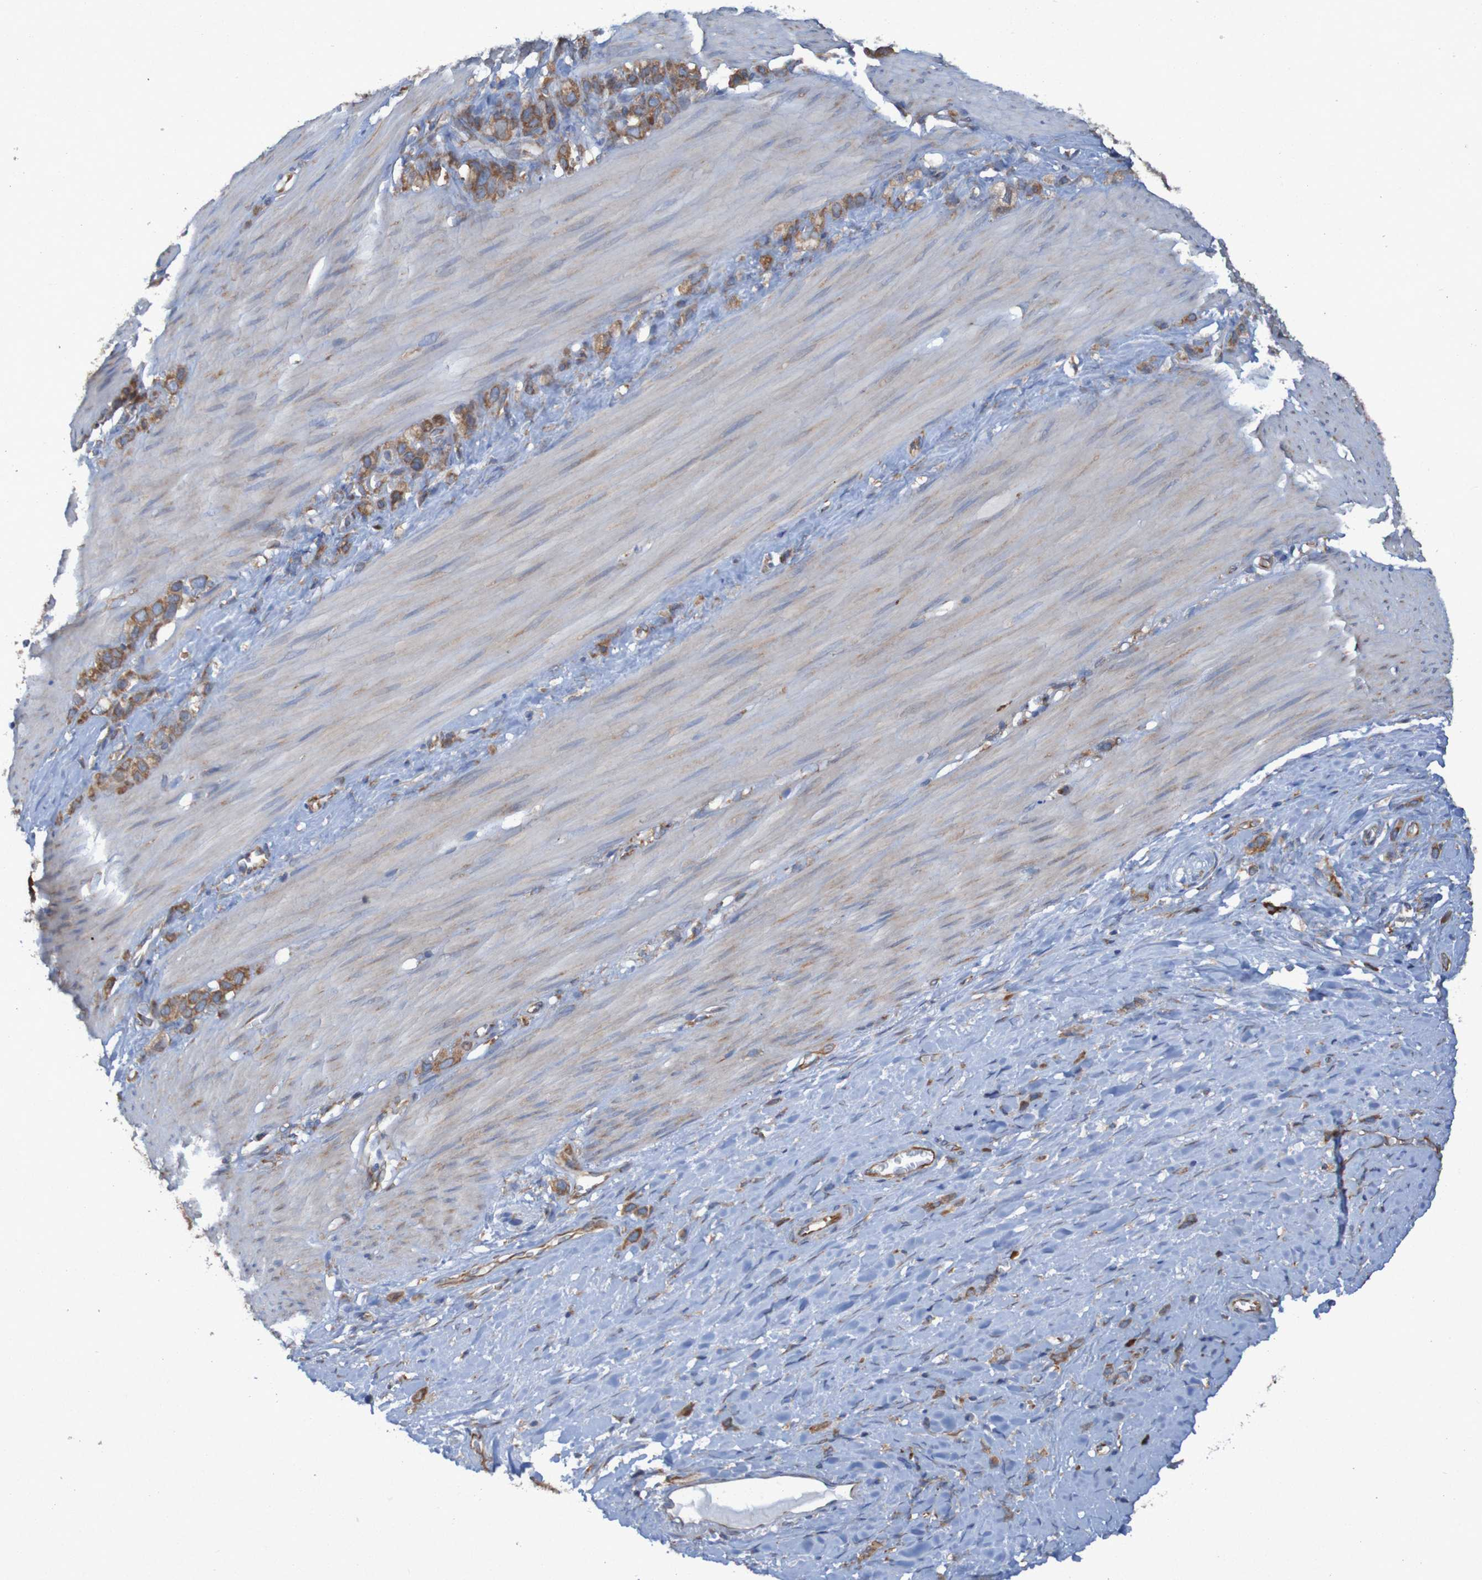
{"staining": {"intensity": "moderate", "quantity": ">75%", "location": "cytoplasmic/membranous"}, "tissue": "stomach cancer", "cell_type": "Tumor cells", "image_type": "cancer", "snomed": [{"axis": "morphology", "description": "Normal tissue, NOS"}, {"axis": "morphology", "description": "Adenocarcinoma, NOS"}, {"axis": "morphology", "description": "Adenocarcinoma, High grade"}, {"axis": "topography", "description": "Stomach, upper"}, {"axis": "topography", "description": "Stomach"}], "caption": "Immunohistochemistry staining of stomach high-grade adenocarcinoma, which reveals medium levels of moderate cytoplasmic/membranous expression in about >75% of tumor cells indicating moderate cytoplasmic/membranous protein expression. The staining was performed using DAB (brown) for protein detection and nuclei were counterstained in hematoxylin (blue).", "gene": "RPL10", "patient": {"sex": "female", "age": 65}}